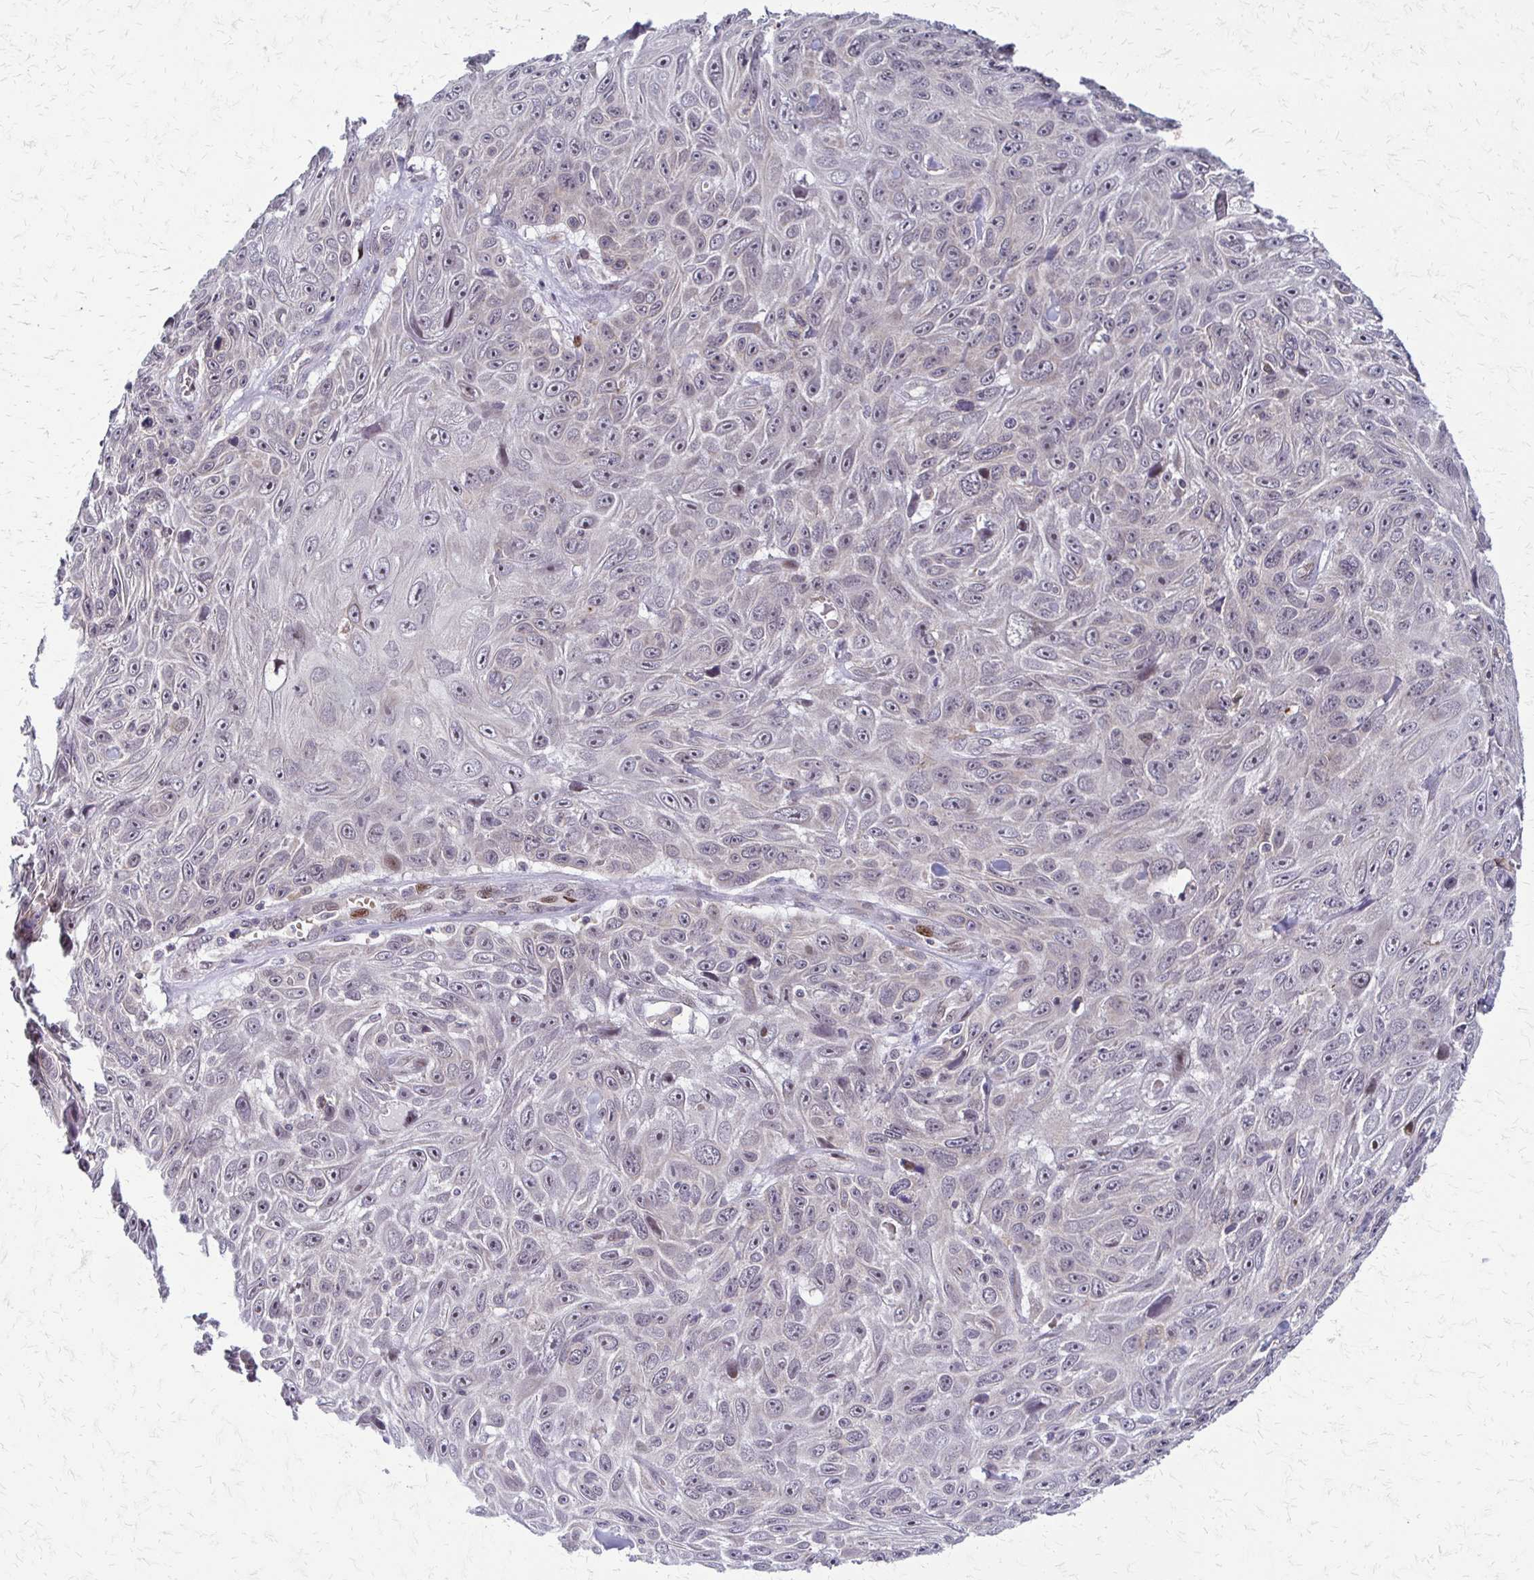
{"staining": {"intensity": "negative", "quantity": "none", "location": "none"}, "tissue": "skin cancer", "cell_type": "Tumor cells", "image_type": "cancer", "snomed": [{"axis": "morphology", "description": "Squamous cell carcinoma, NOS"}, {"axis": "topography", "description": "Skin"}], "caption": "Human skin cancer stained for a protein using immunohistochemistry displays no positivity in tumor cells.", "gene": "TRIR", "patient": {"sex": "male", "age": 82}}